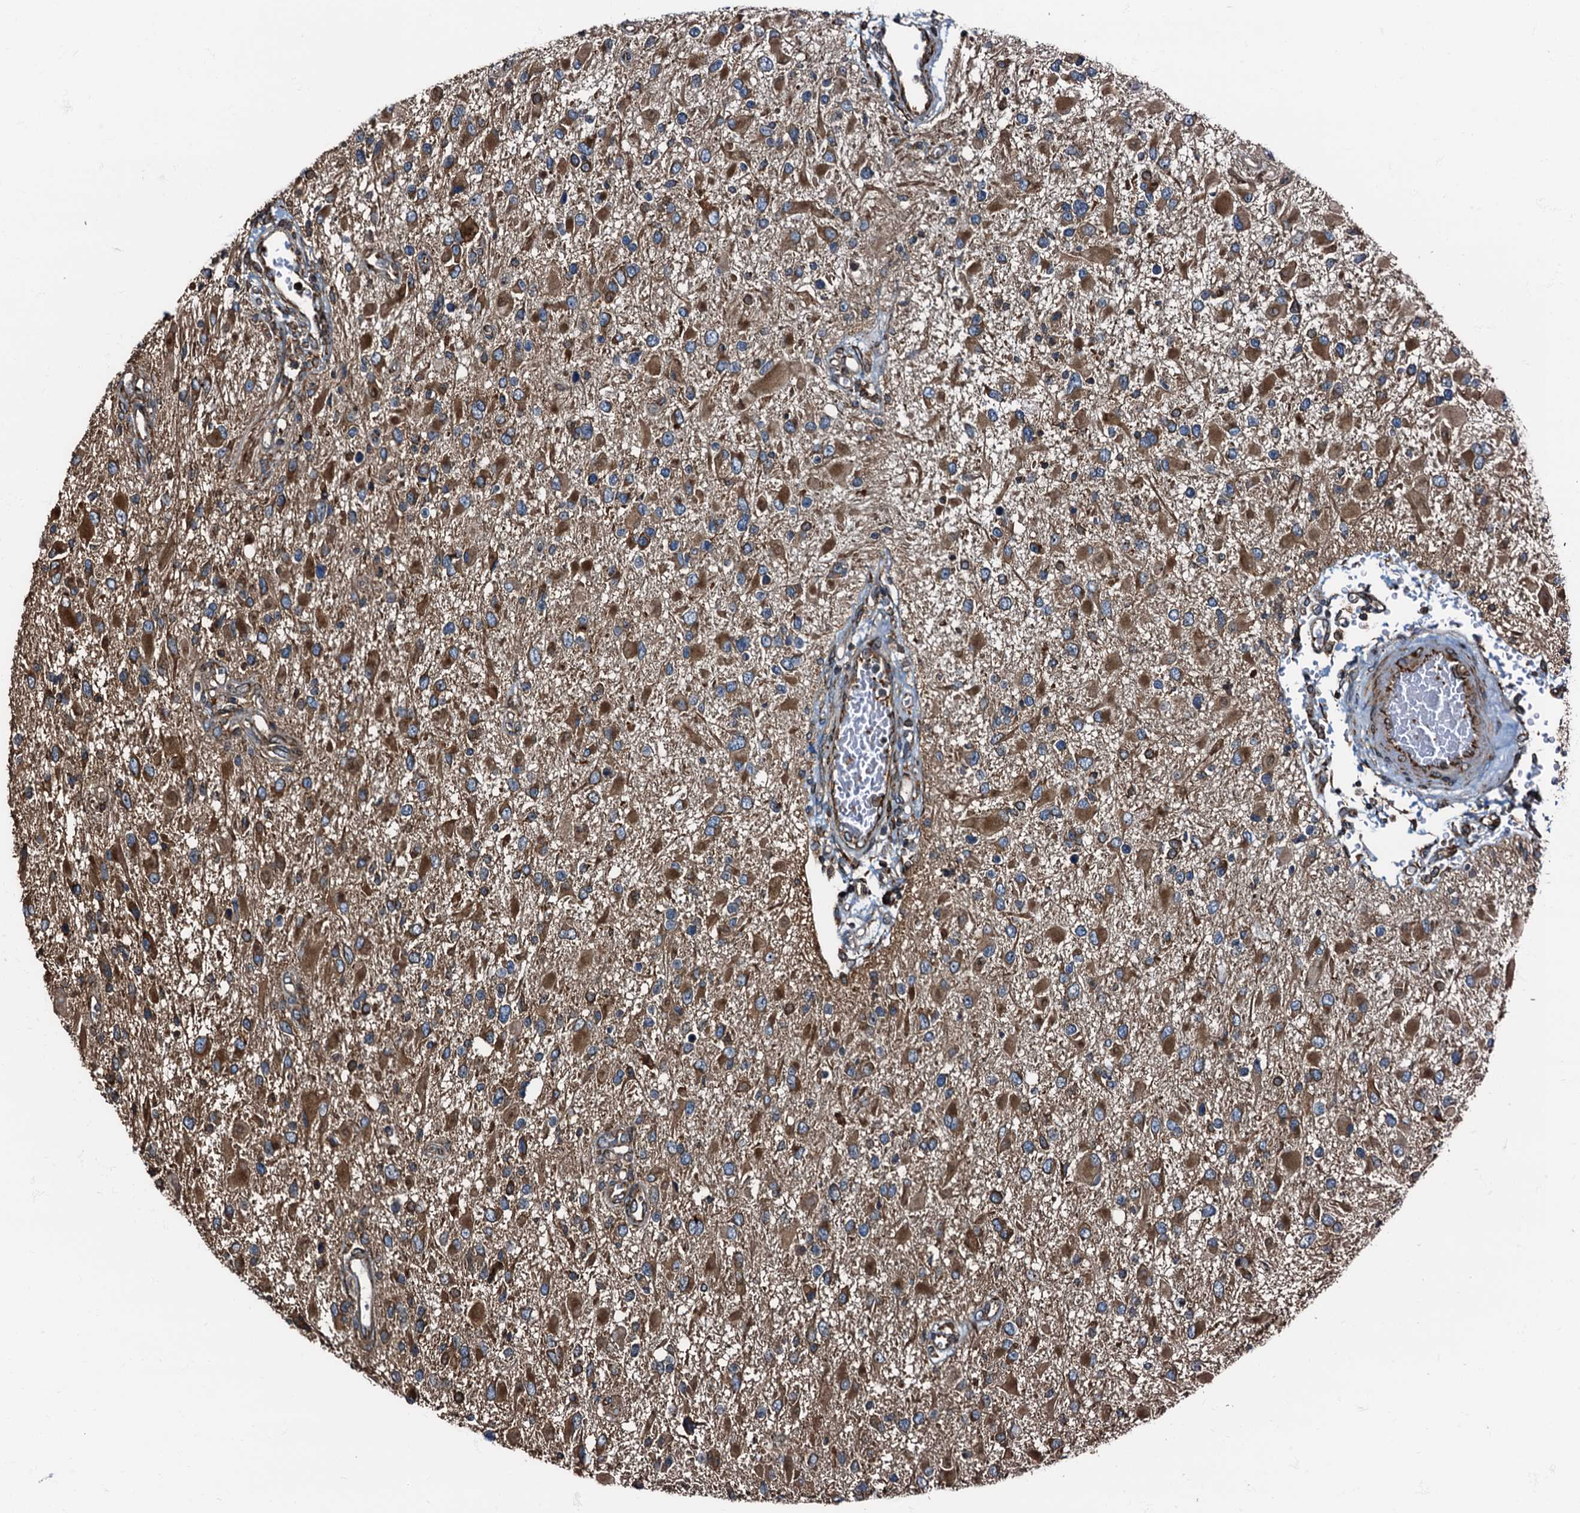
{"staining": {"intensity": "strong", "quantity": "25%-75%", "location": "cytoplasmic/membranous"}, "tissue": "glioma", "cell_type": "Tumor cells", "image_type": "cancer", "snomed": [{"axis": "morphology", "description": "Glioma, malignant, High grade"}, {"axis": "topography", "description": "Brain"}], "caption": "Malignant high-grade glioma stained with a brown dye demonstrates strong cytoplasmic/membranous positive positivity in about 25%-75% of tumor cells.", "gene": "ATP2C1", "patient": {"sex": "male", "age": 53}}